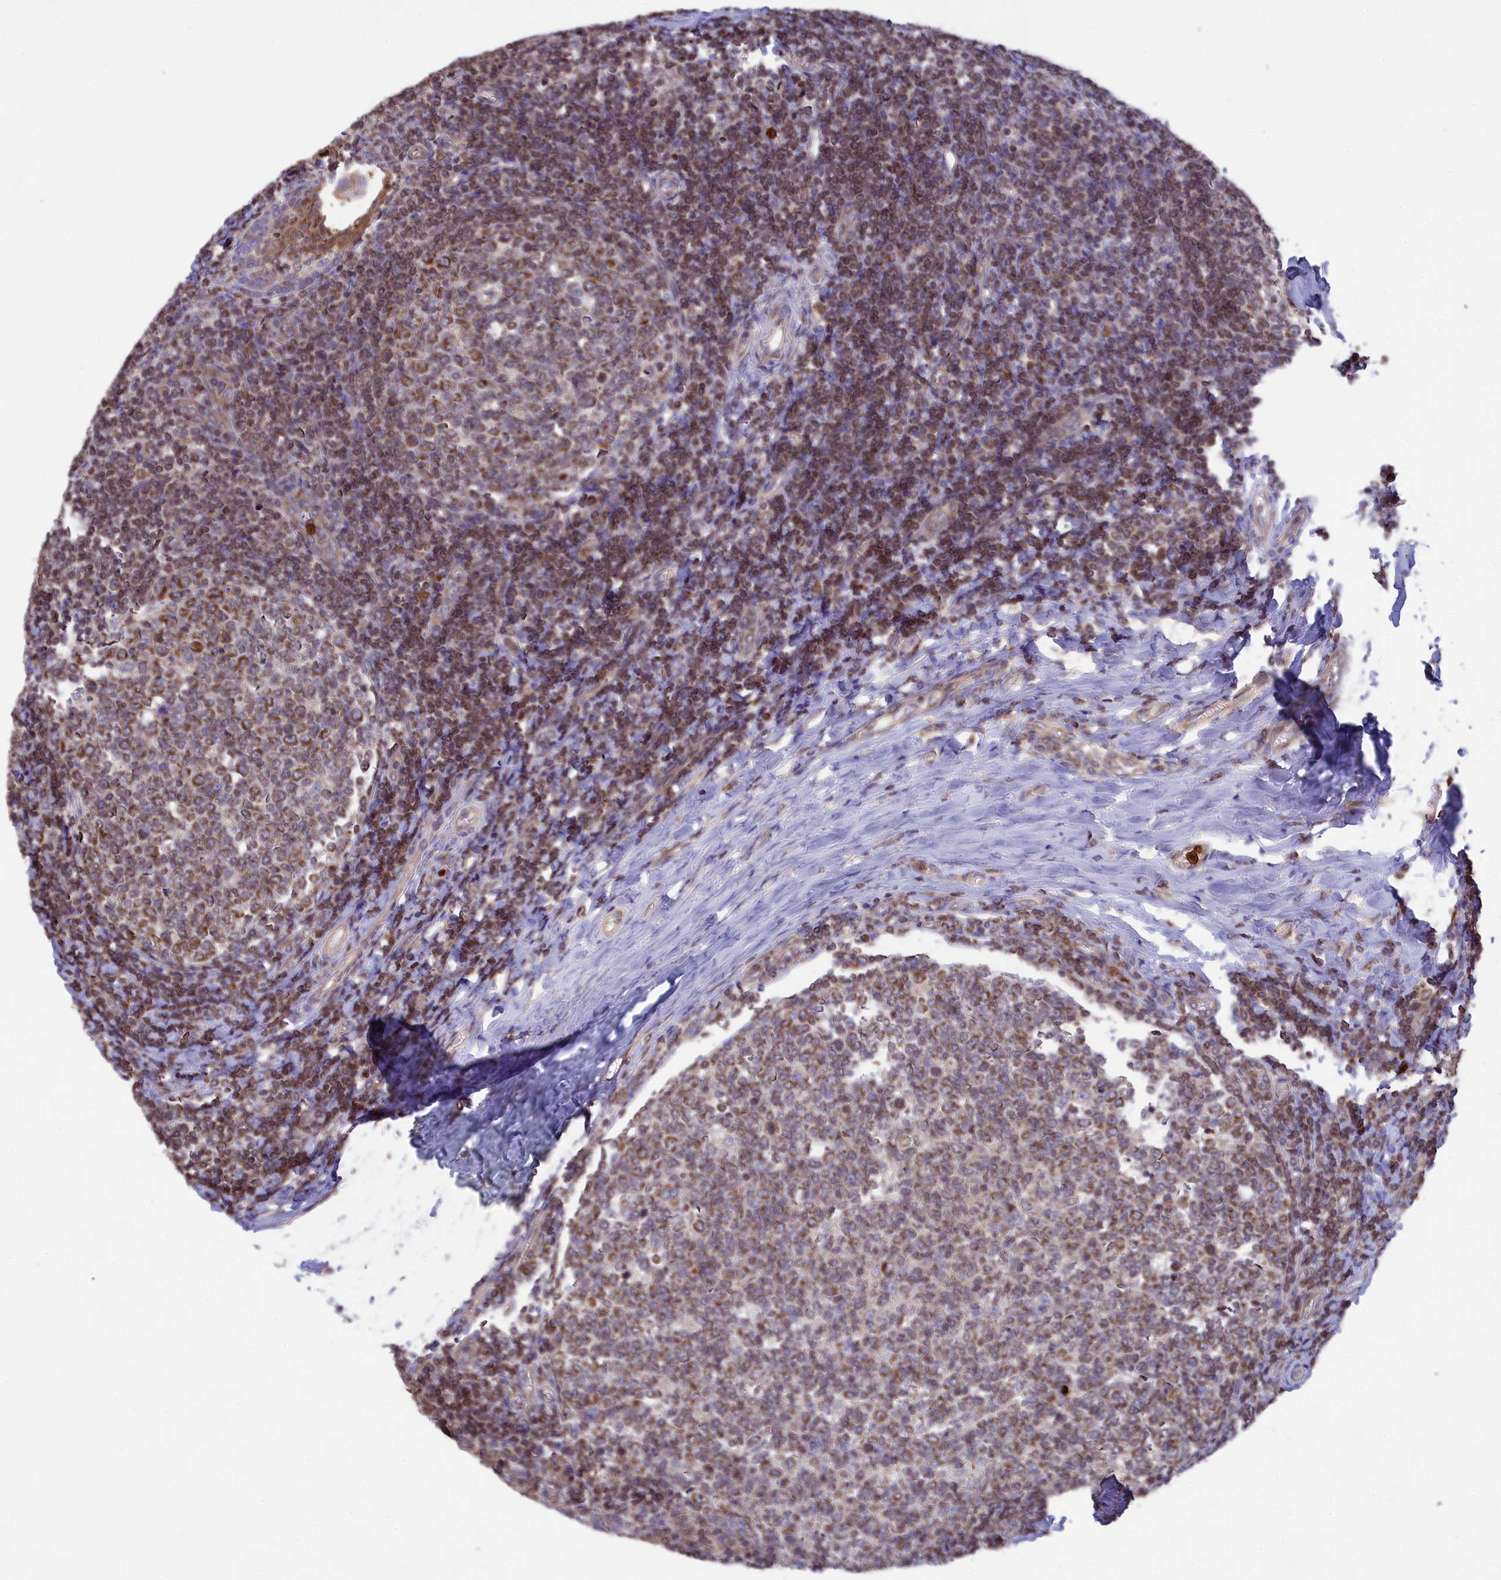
{"staining": {"intensity": "moderate", "quantity": ">75%", "location": "cytoplasmic/membranous"}, "tissue": "tonsil", "cell_type": "Germinal center cells", "image_type": "normal", "snomed": [{"axis": "morphology", "description": "Normal tissue, NOS"}, {"axis": "topography", "description": "Tonsil"}], "caption": "Immunohistochemistry (IHC) histopathology image of benign tonsil: tonsil stained using immunohistochemistry (IHC) demonstrates medium levels of moderate protein expression localized specifically in the cytoplasmic/membranous of germinal center cells, appearing as a cytoplasmic/membranous brown color.", "gene": "PKHD1L1", "patient": {"sex": "female", "age": 19}}